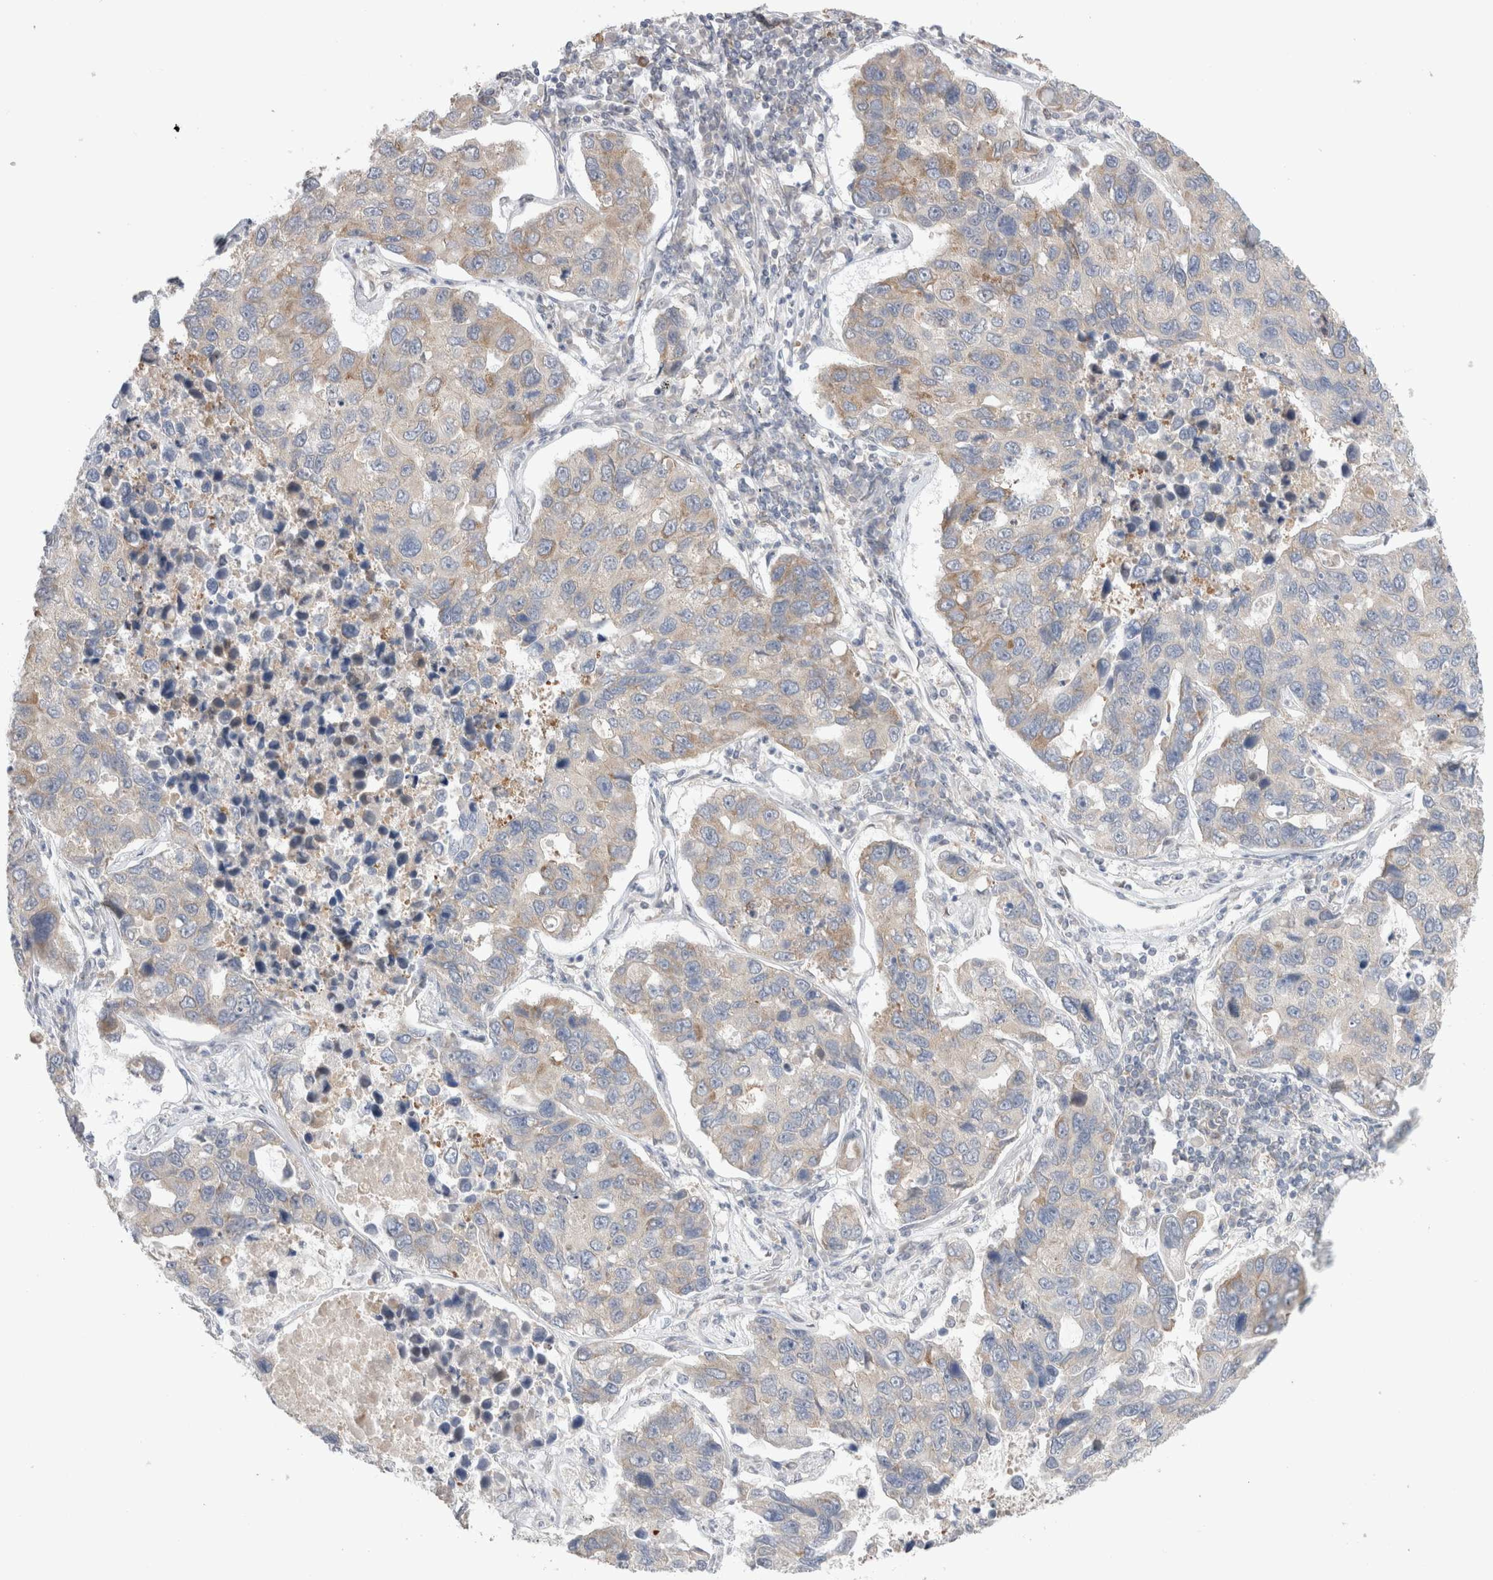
{"staining": {"intensity": "moderate", "quantity": "<25%", "location": "cytoplasmic/membranous"}, "tissue": "lung cancer", "cell_type": "Tumor cells", "image_type": "cancer", "snomed": [{"axis": "morphology", "description": "Adenocarcinoma, NOS"}, {"axis": "topography", "description": "Lung"}], "caption": "A photomicrograph of lung cancer stained for a protein reveals moderate cytoplasmic/membranous brown staining in tumor cells.", "gene": "NDOR1", "patient": {"sex": "male", "age": 64}}